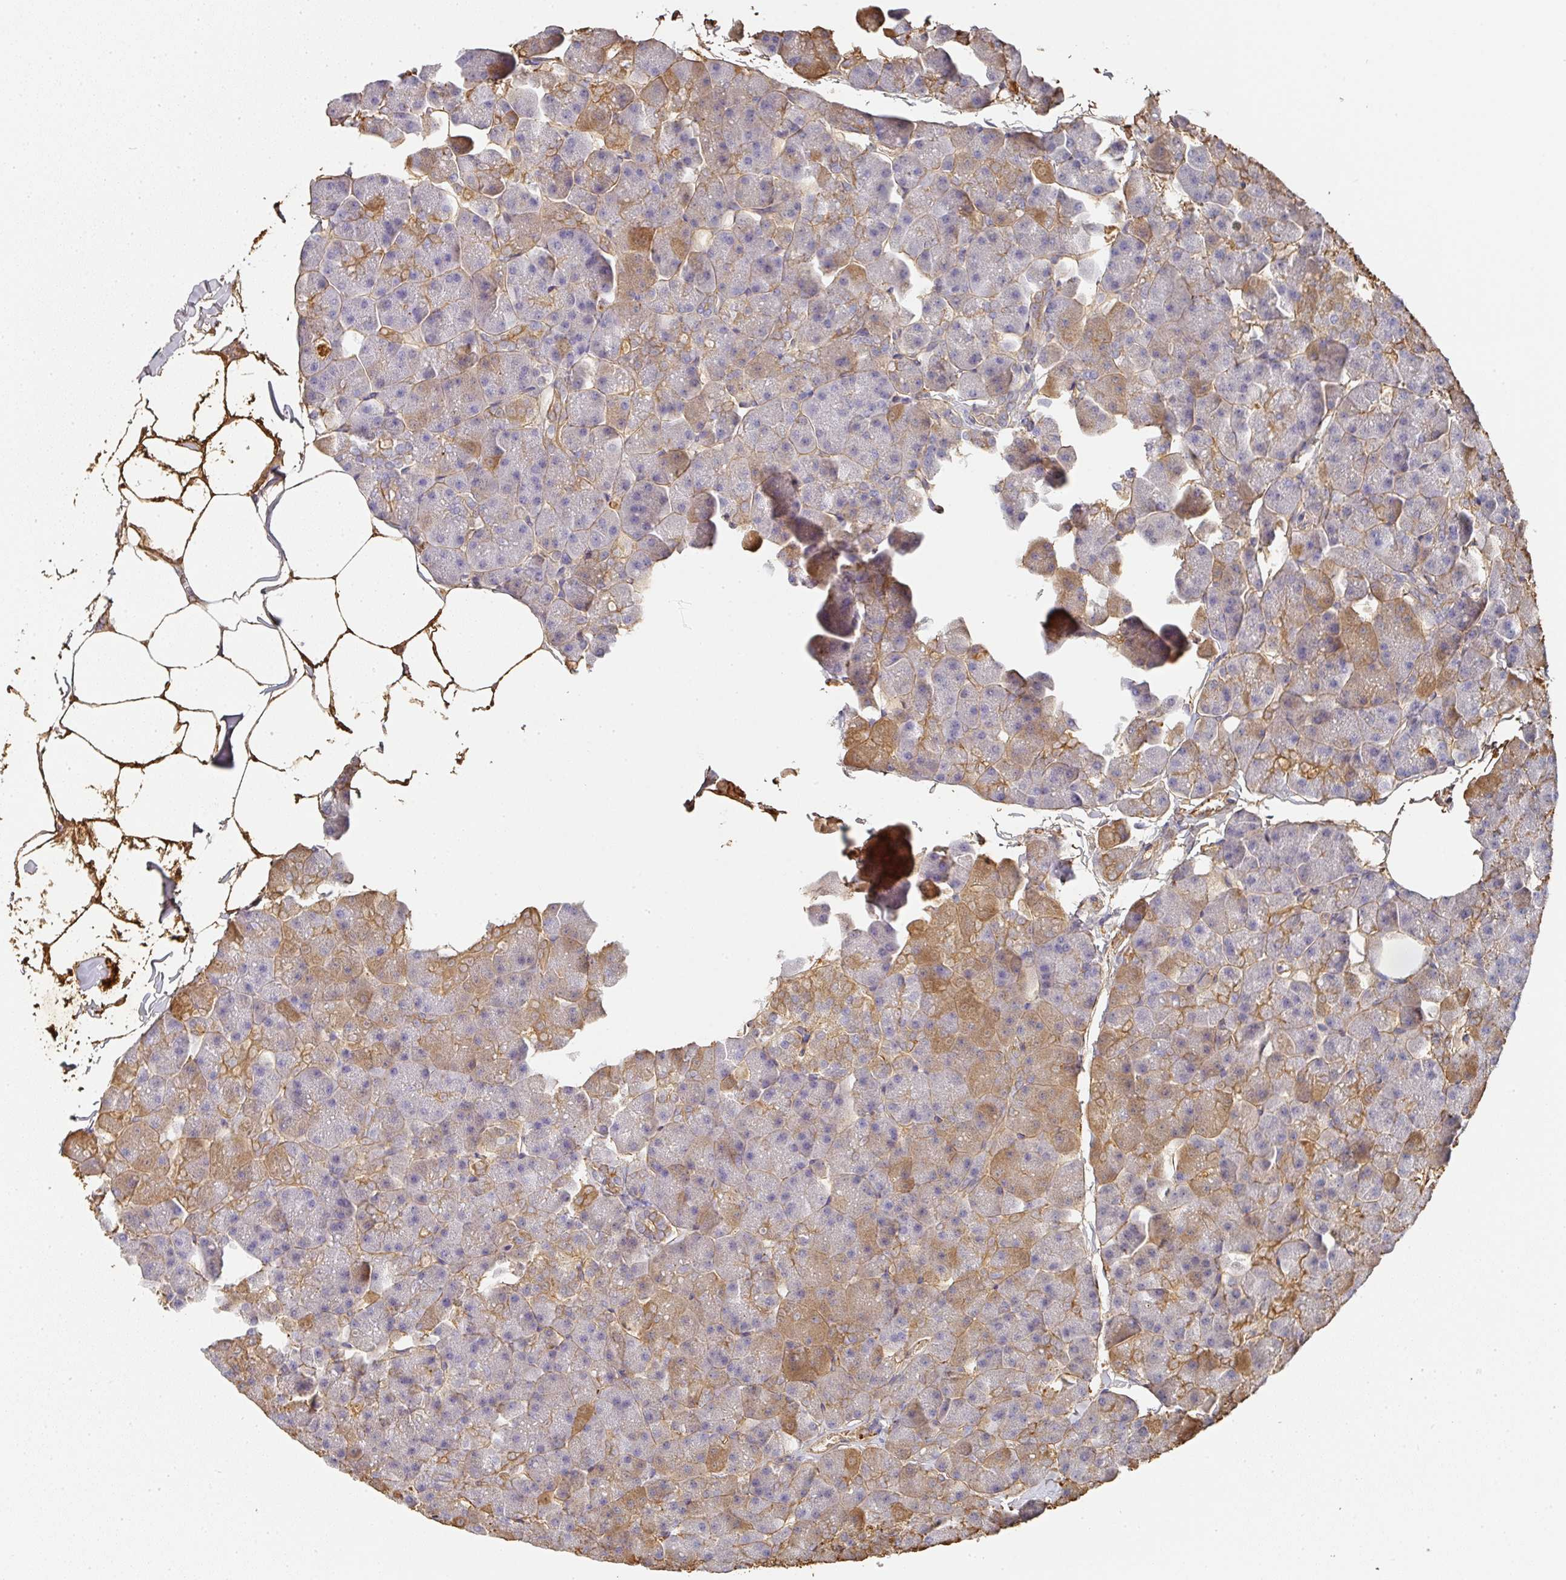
{"staining": {"intensity": "strong", "quantity": "<25%", "location": "cytoplasmic/membranous"}, "tissue": "pancreas", "cell_type": "Exocrine glandular cells", "image_type": "normal", "snomed": [{"axis": "morphology", "description": "Normal tissue, NOS"}, {"axis": "topography", "description": "Pancreas"}], "caption": "Pancreas was stained to show a protein in brown. There is medium levels of strong cytoplasmic/membranous positivity in about <25% of exocrine glandular cells. Ihc stains the protein in brown and the nuclei are stained blue.", "gene": "ALB", "patient": {"sex": "male", "age": 35}}